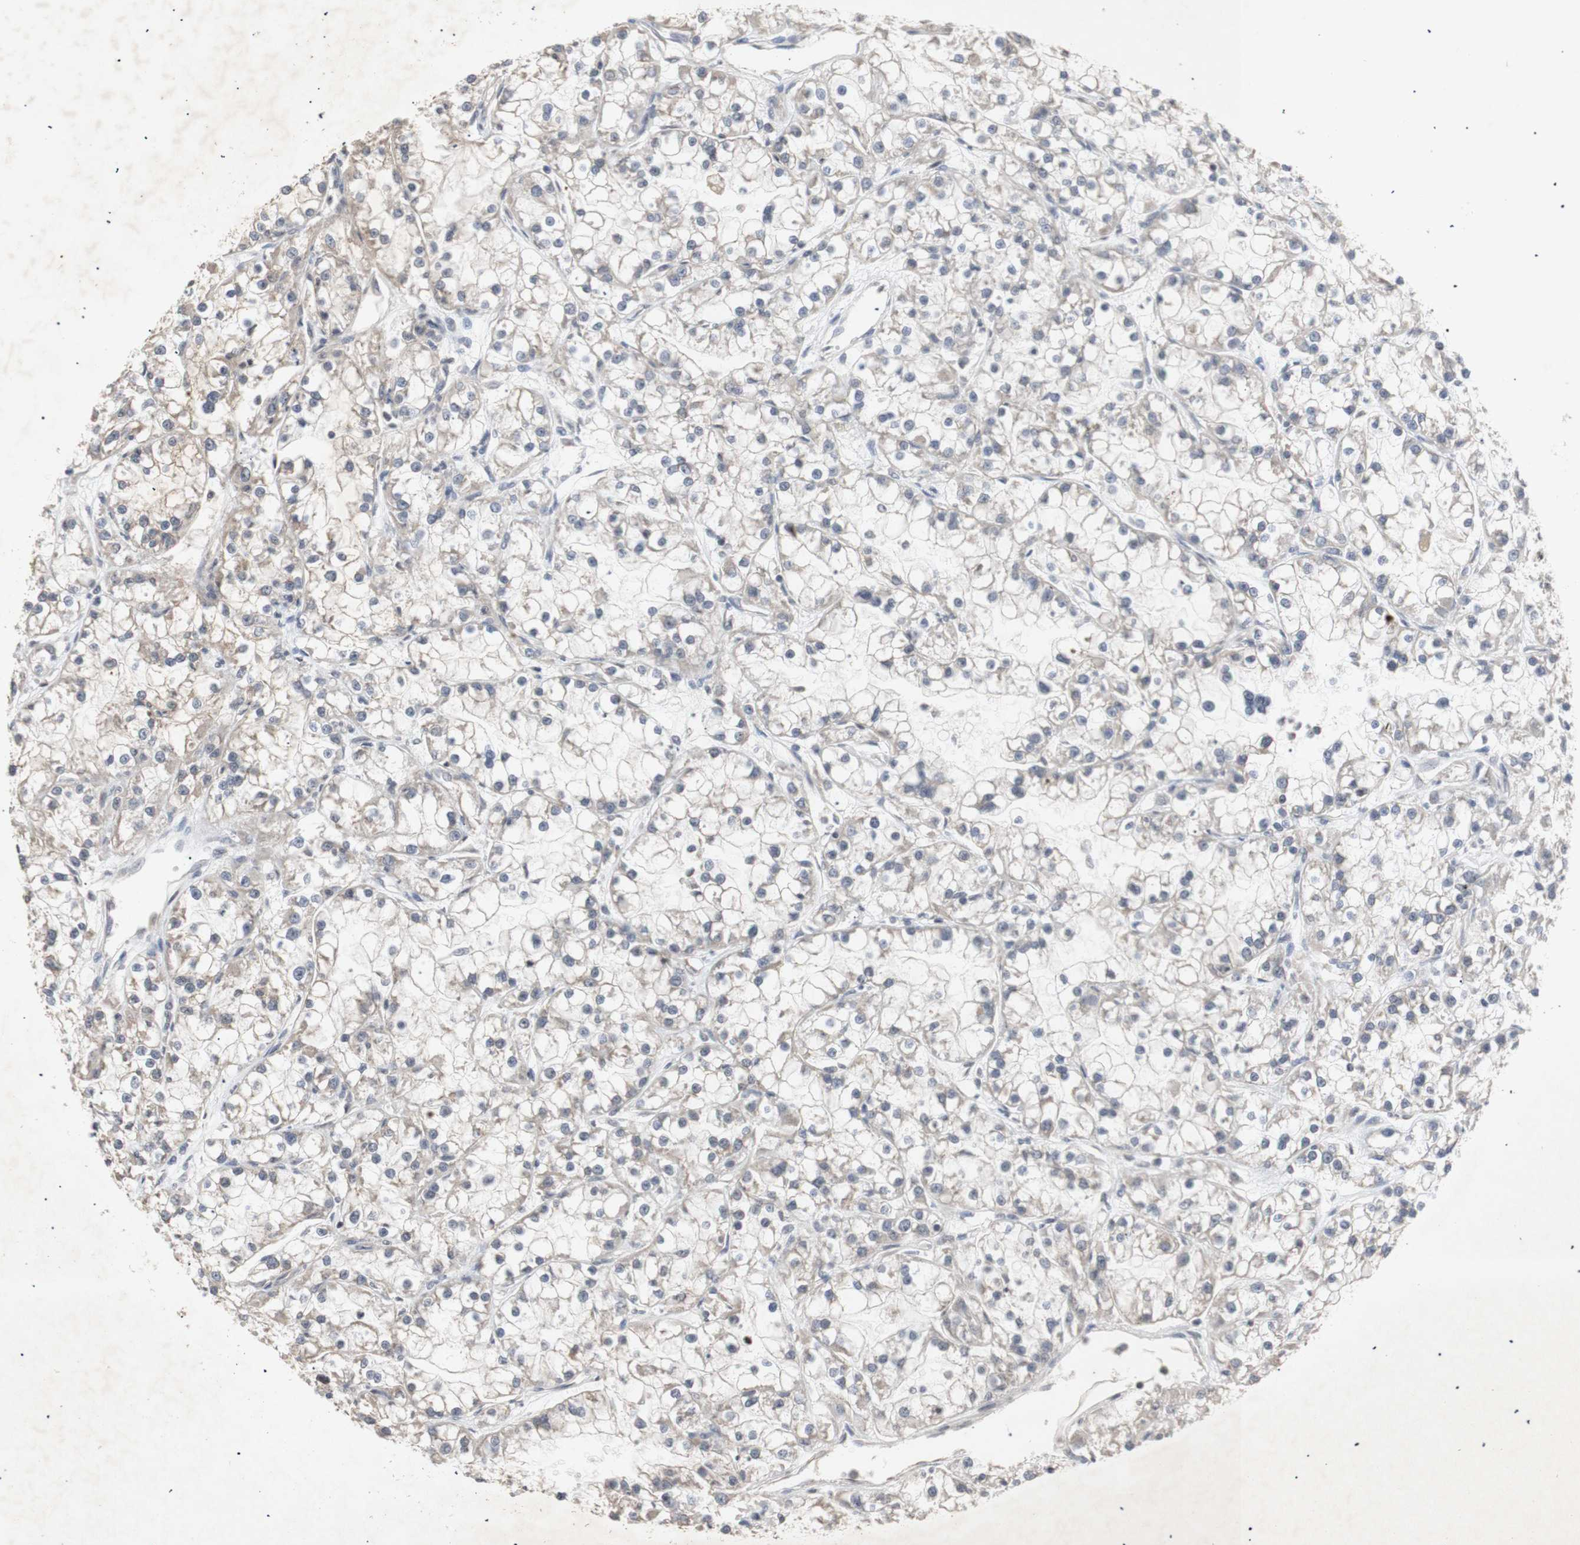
{"staining": {"intensity": "weak", "quantity": "25%-75%", "location": "cytoplasmic/membranous"}, "tissue": "renal cancer", "cell_type": "Tumor cells", "image_type": "cancer", "snomed": [{"axis": "morphology", "description": "Adenocarcinoma, NOS"}, {"axis": "topography", "description": "Kidney"}], "caption": "An IHC image of neoplastic tissue is shown. Protein staining in brown labels weak cytoplasmic/membranous positivity in renal cancer (adenocarcinoma) within tumor cells.", "gene": "FOSB", "patient": {"sex": "female", "age": 52}}